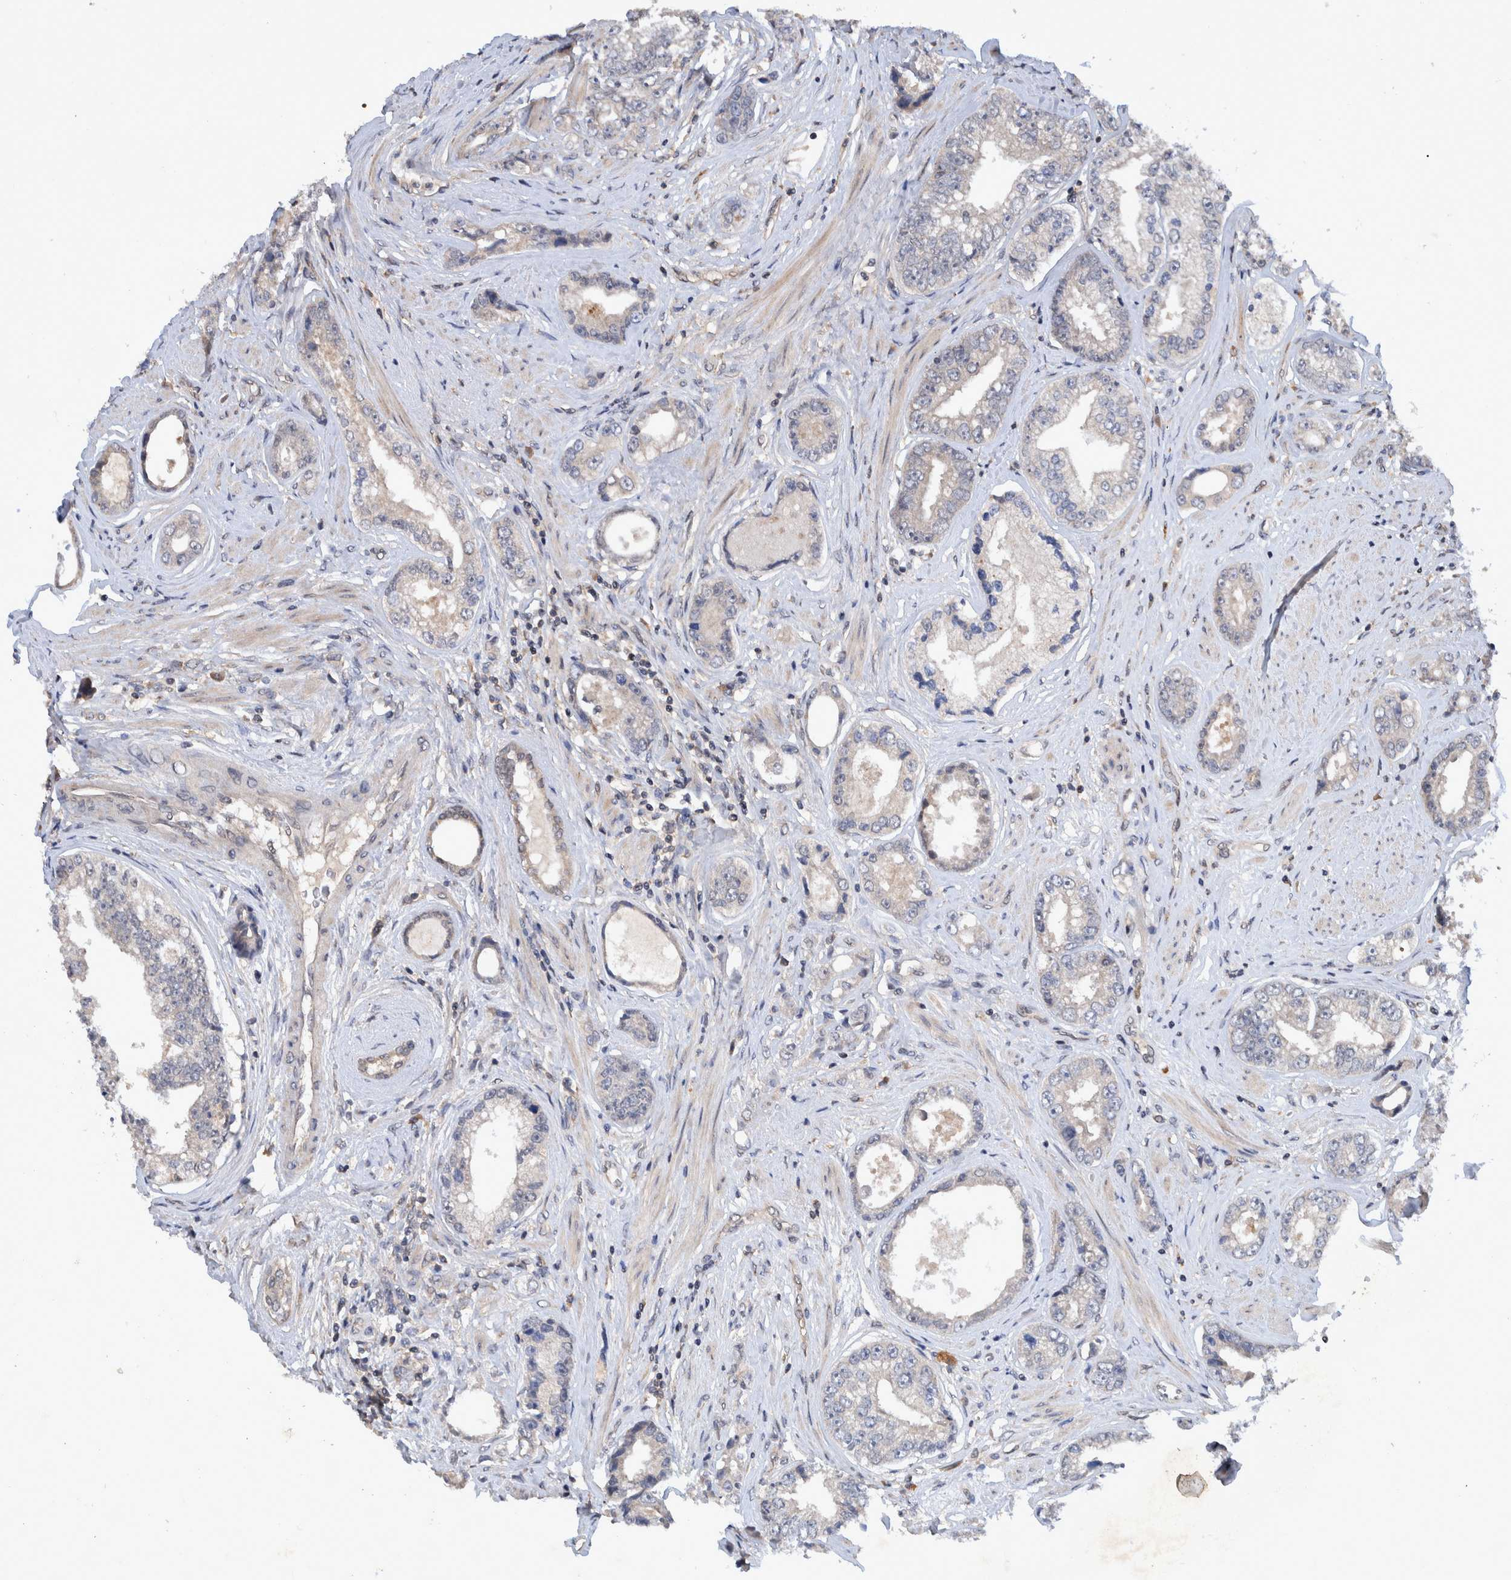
{"staining": {"intensity": "negative", "quantity": "none", "location": "none"}, "tissue": "prostate cancer", "cell_type": "Tumor cells", "image_type": "cancer", "snomed": [{"axis": "morphology", "description": "Adenocarcinoma, High grade"}, {"axis": "topography", "description": "Prostate"}], "caption": "Tumor cells are negative for protein expression in human high-grade adenocarcinoma (prostate).", "gene": "PLPBP", "patient": {"sex": "male", "age": 61}}